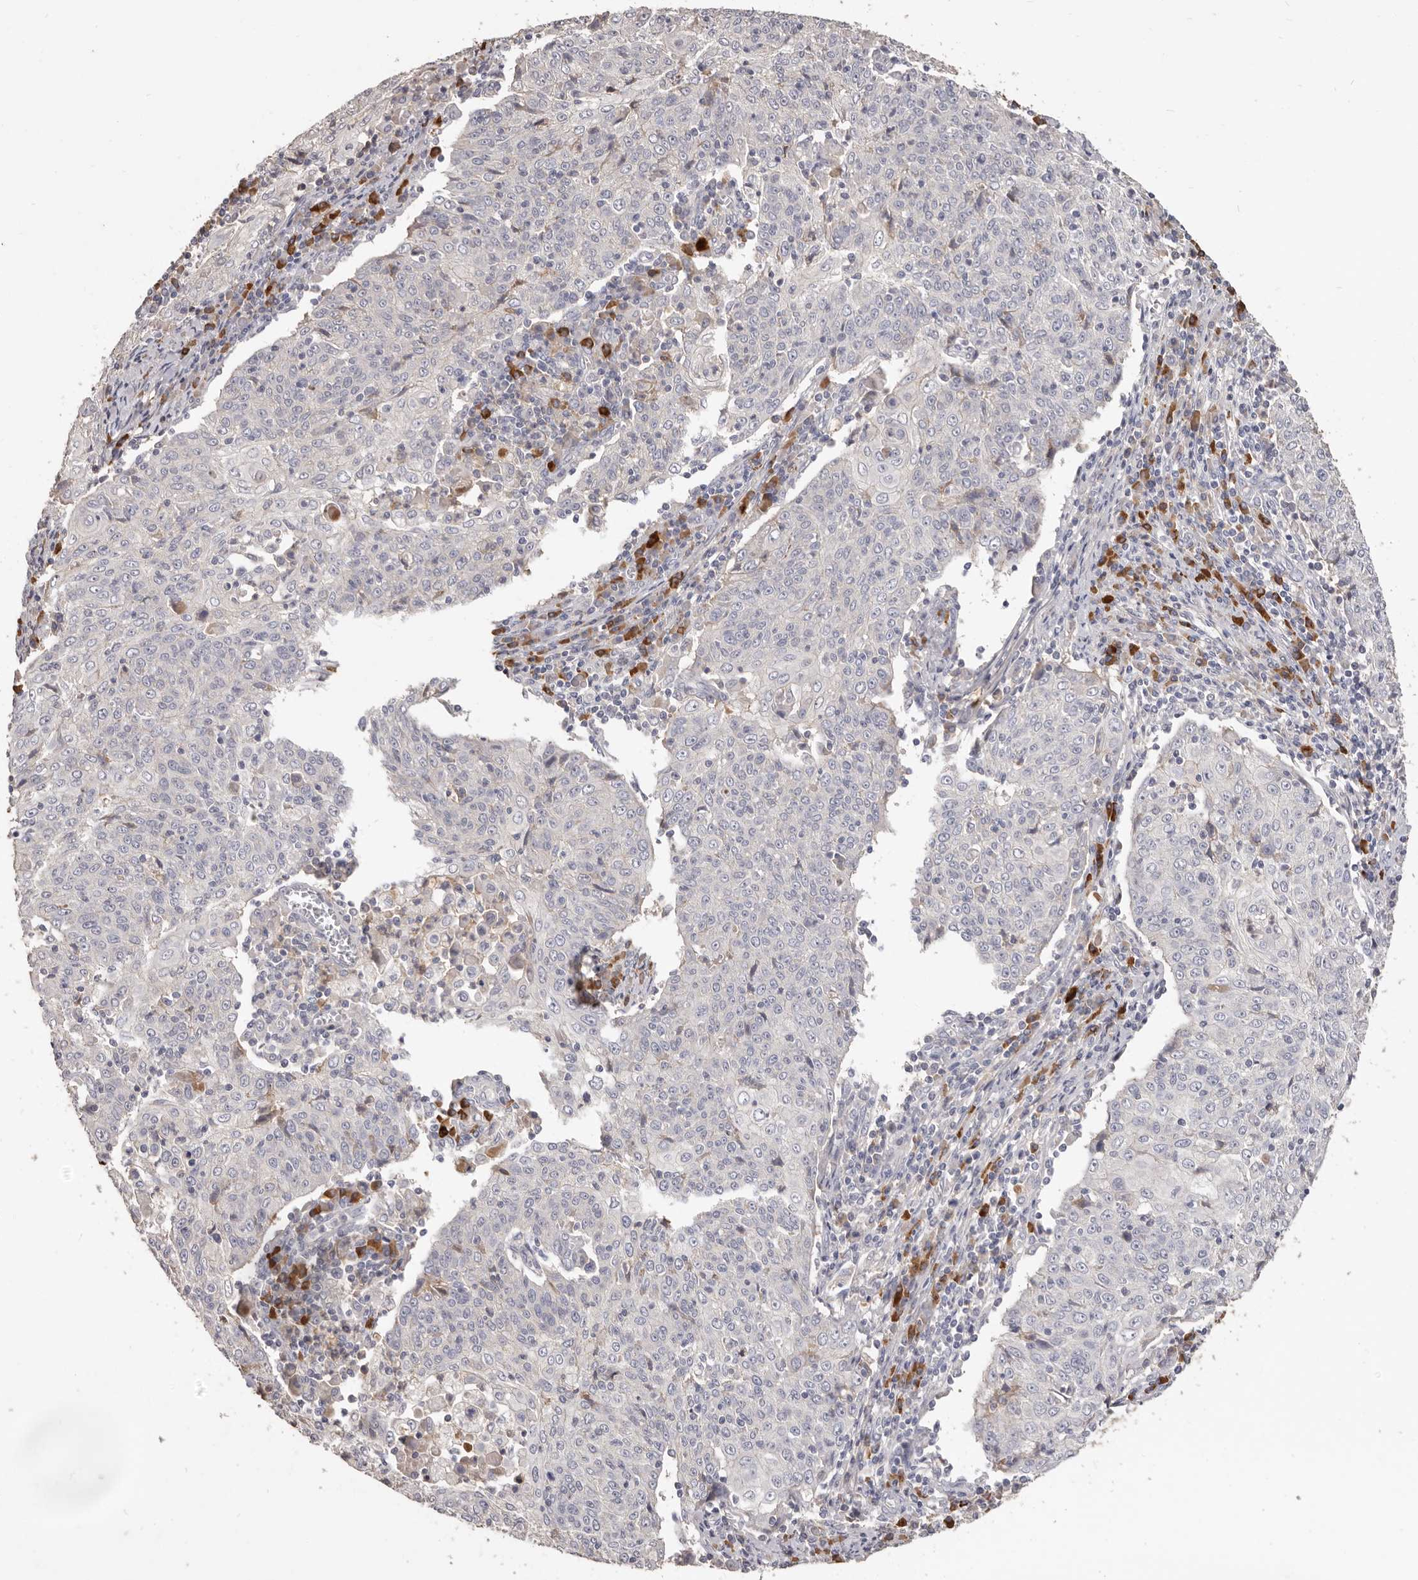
{"staining": {"intensity": "negative", "quantity": "none", "location": "none"}, "tissue": "cervical cancer", "cell_type": "Tumor cells", "image_type": "cancer", "snomed": [{"axis": "morphology", "description": "Squamous cell carcinoma, NOS"}, {"axis": "topography", "description": "Cervix"}], "caption": "Immunohistochemistry (IHC) of cervical cancer (squamous cell carcinoma) shows no staining in tumor cells.", "gene": "HCAR2", "patient": {"sex": "female", "age": 48}}